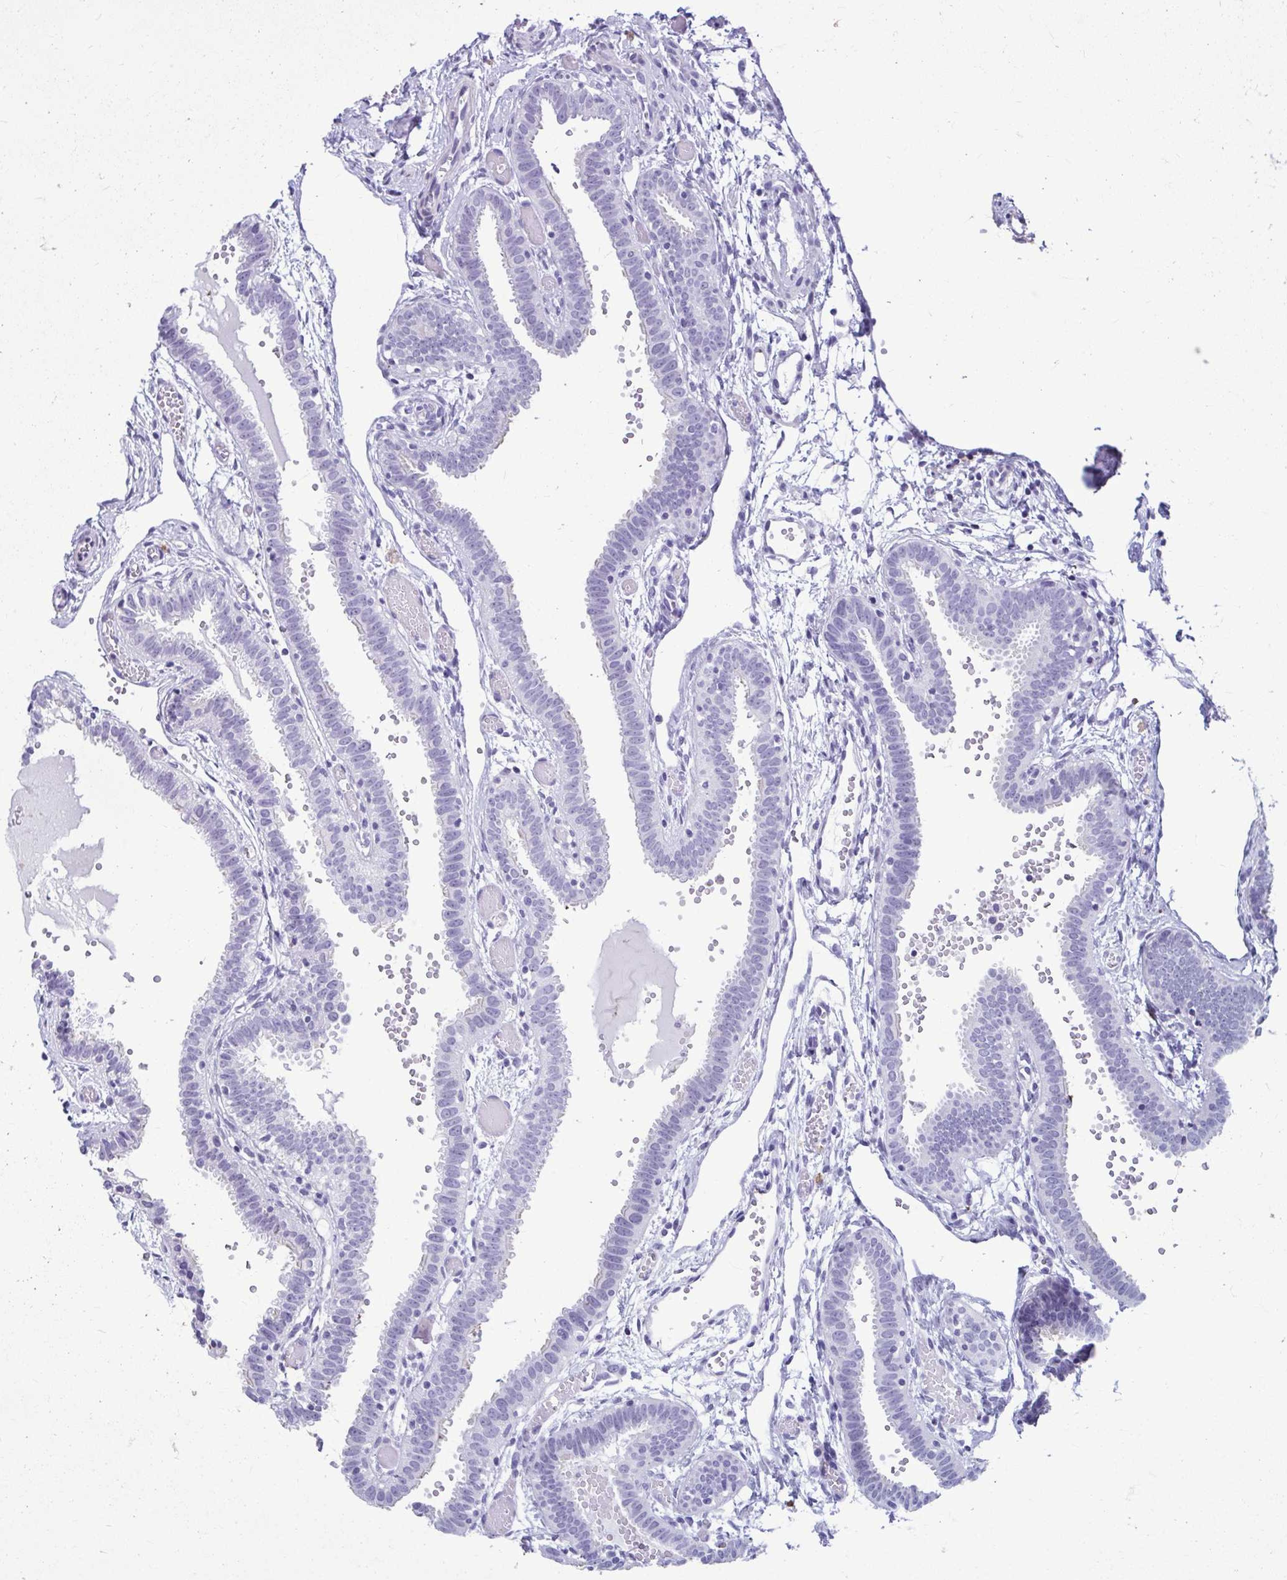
{"staining": {"intensity": "negative", "quantity": "none", "location": "none"}, "tissue": "fallopian tube", "cell_type": "Glandular cells", "image_type": "normal", "snomed": [{"axis": "morphology", "description": "Normal tissue, NOS"}, {"axis": "topography", "description": "Fallopian tube"}], "caption": "Normal fallopian tube was stained to show a protein in brown. There is no significant positivity in glandular cells. Brightfield microscopy of immunohistochemistry (IHC) stained with DAB (brown) and hematoxylin (blue), captured at high magnification.", "gene": "SERPINI1", "patient": {"sex": "female", "age": 37}}